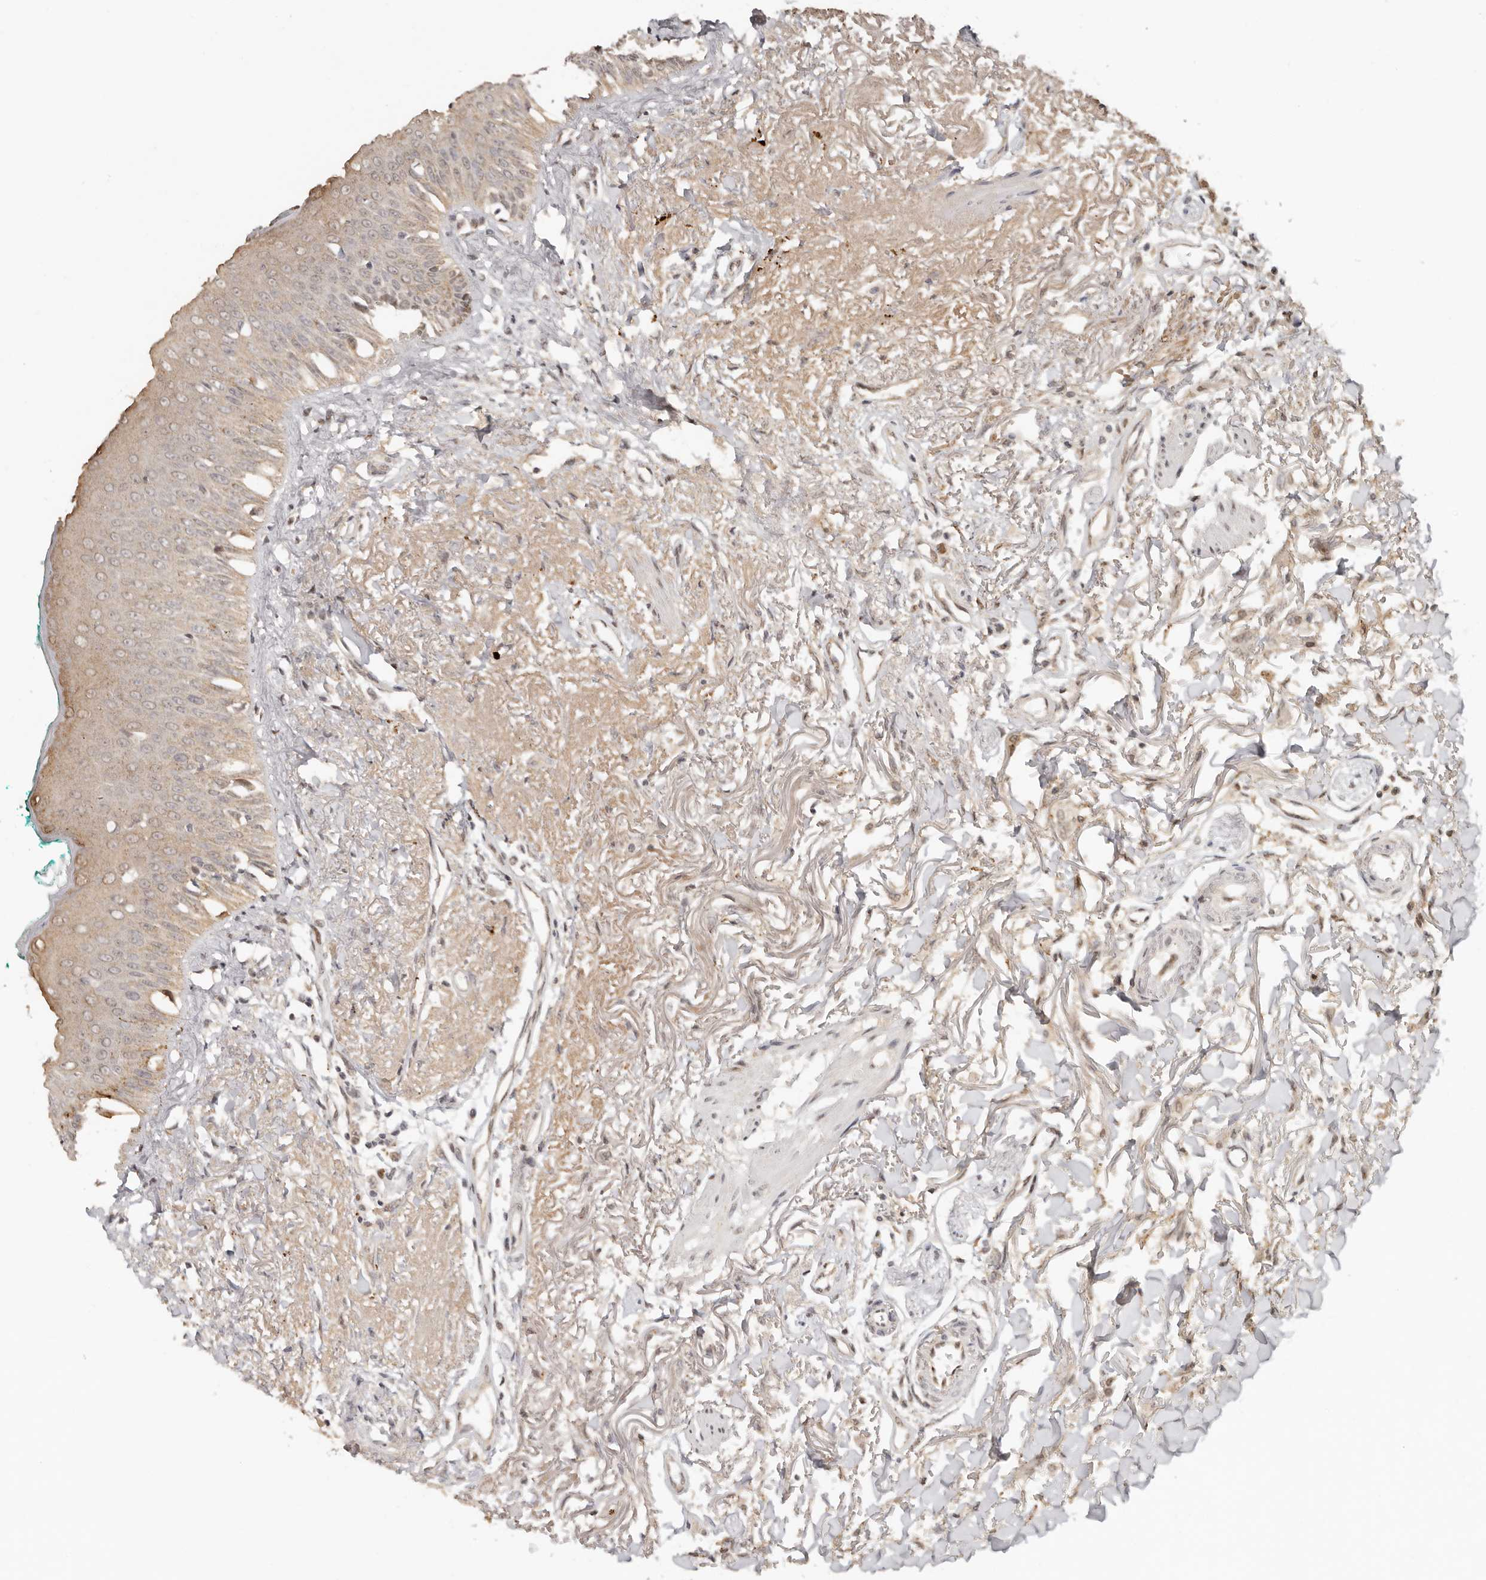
{"staining": {"intensity": "moderate", "quantity": ">75%", "location": "cytoplasmic/membranous,nuclear"}, "tissue": "oral mucosa", "cell_type": "Squamous epithelial cells", "image_type": "normal", "snomed": [{"axis": "morphology", "description": "Normal tissue, NOS"}, {"axis": "topography", "description": "Oral tissue"}], "caption": "Immunohistochemistry (IHC) histopathology image of unremarkable oral mucosa: oral mucosa stained using immunohistochemistry (IHC) exhibits medium levels of moderate protein expression localized specifically in the cytoplasmic/membranous,nuclear of squamous epithelial cells, appearing as a cytoplasmic/membranous,nuclear brown color.", "gene": "SEC14L1", "patient": {"sex": "female", "age": 70}}